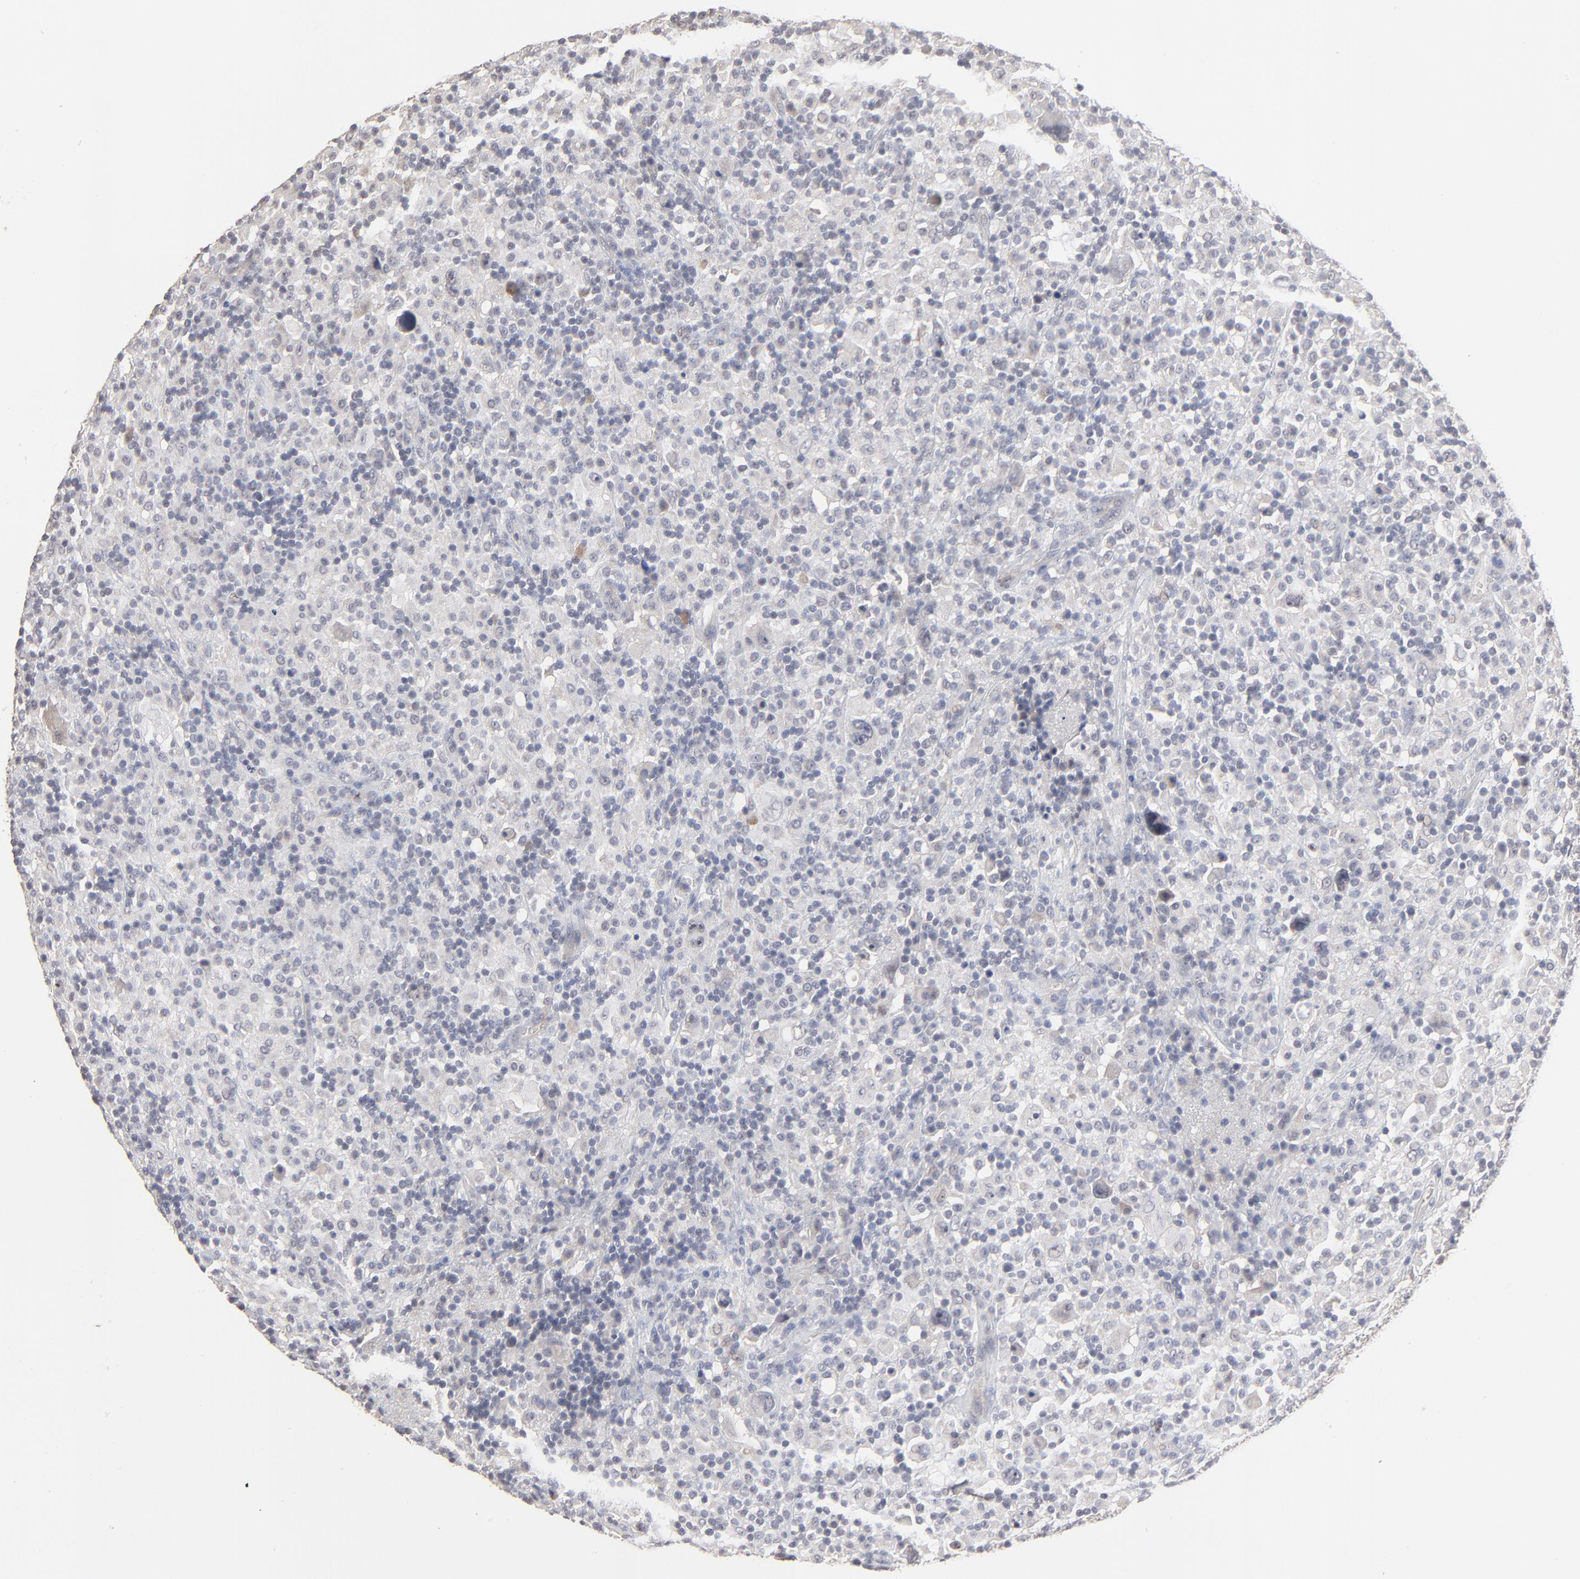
{"staining": {"intensity": "negative", "quantity": "none", "location": "none"}, "tissue": "lymphoma", "cell_type": "Tumor cells", "image_type": "cancer", "snomed": [{"axis": "morphology", "description": "Hodgkin's disease, NOS"}, {"axis": "topography", "description": "Lymph node"}], "caption": "This photomicrograph is of Hodgkin's disease stained with IHC to label a protein in brown with the nuclei are counter-stained blue. There is no positivity in tumor cells.", "gene": "FAM199X", "patient": {"sex": "male", "age": 46}}